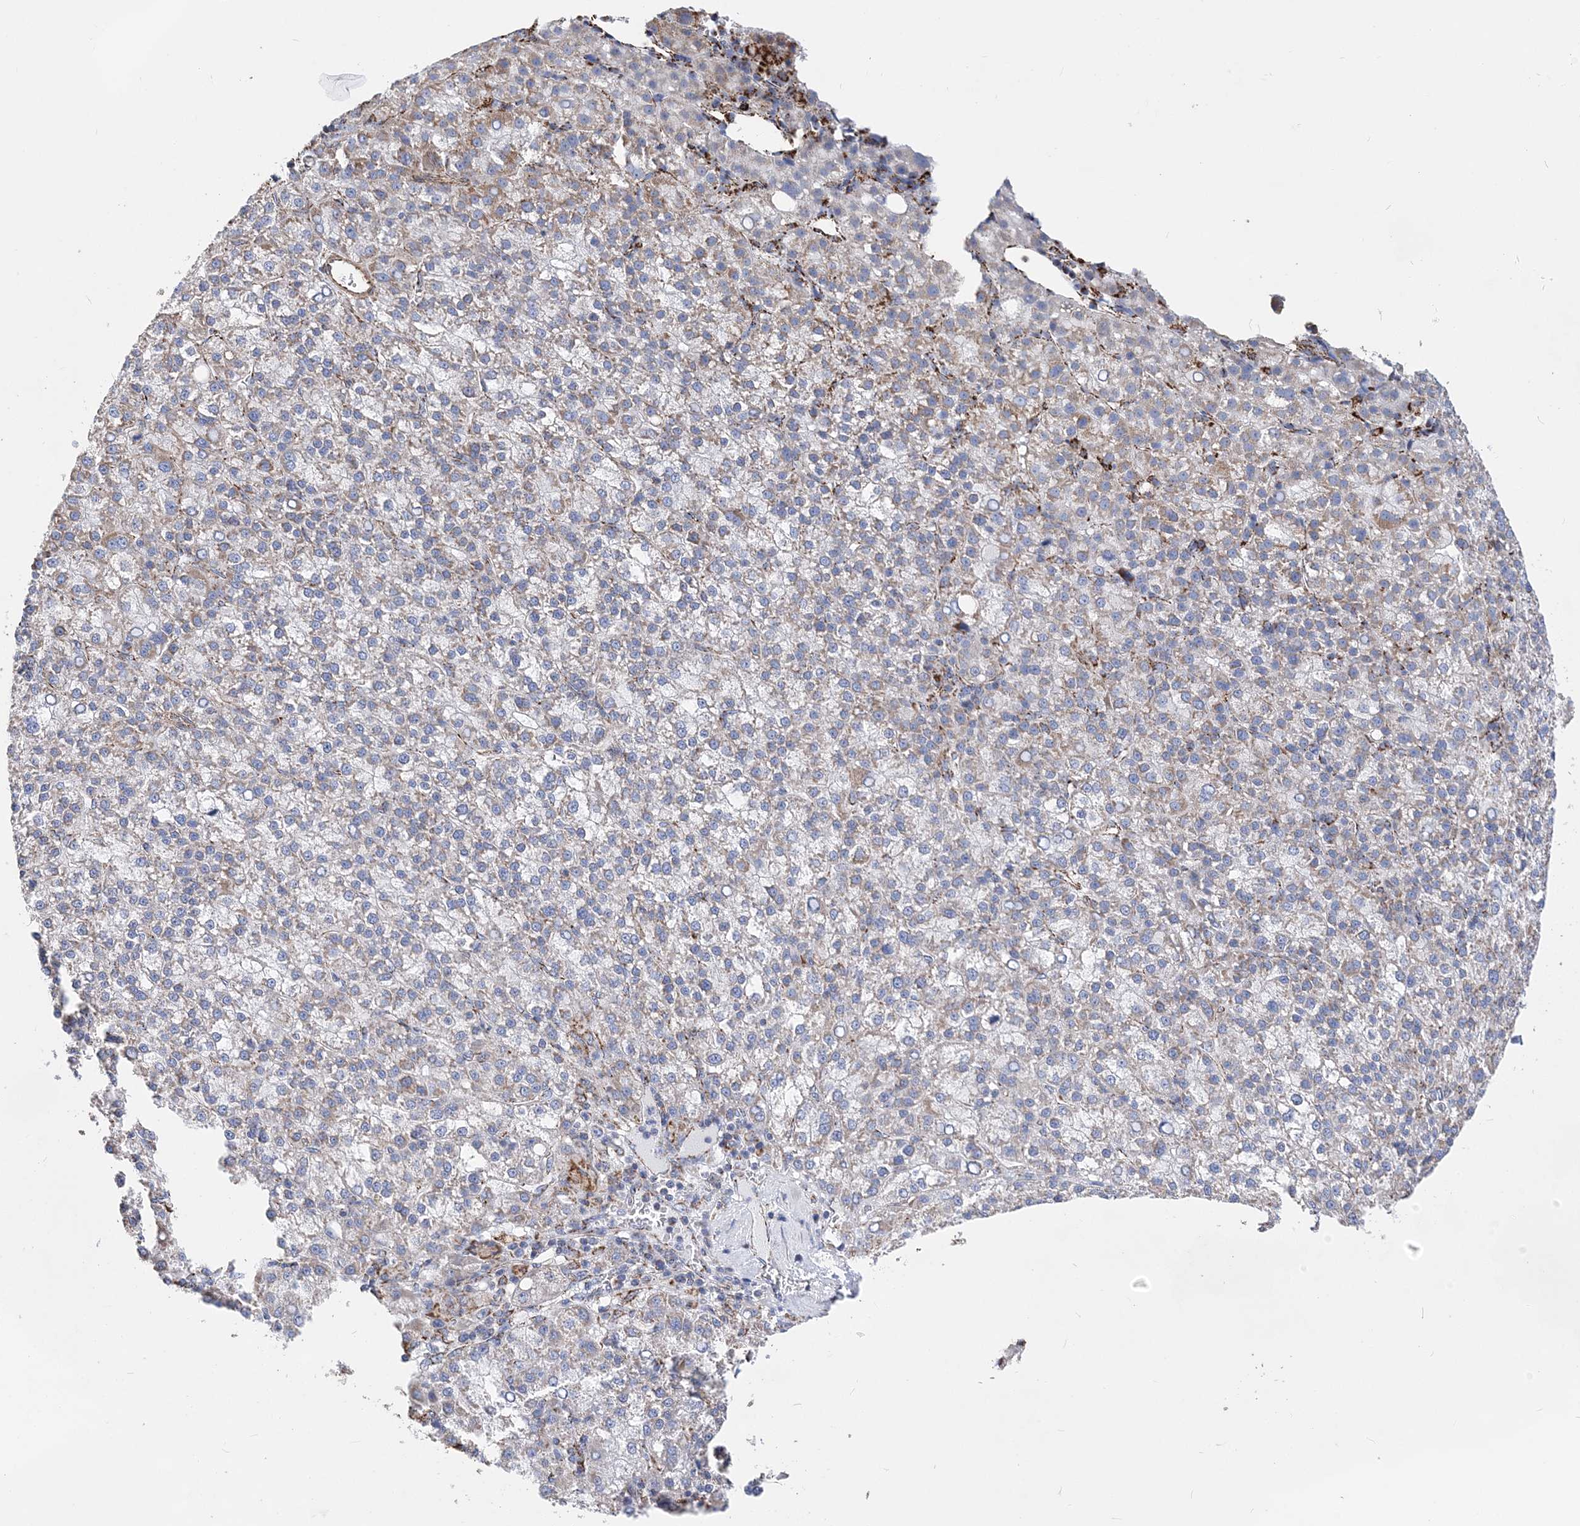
{"staining": {"intensity": "weak", "quantity": "<25%", "location": "cytoplasmic/membranous"}, "tissue": "liver cancer", "cell_type": "Tumor cells", "image_type": "cancer", "snomed": [{"axis": "morphology", "description": "Carcinoma, Hepatocellular, NOS"}, {"axis": "topography", "description": "Liver"}], "caption": "Immunohistochemistry (IHC) histopathology image of liver cancer (hepatocellular carcinoma) stained for a protein (brown), which exhibits no positivity in tumor cells.", "gene": "ACOT9", "patient": {"sex": "female", "age": 58}}